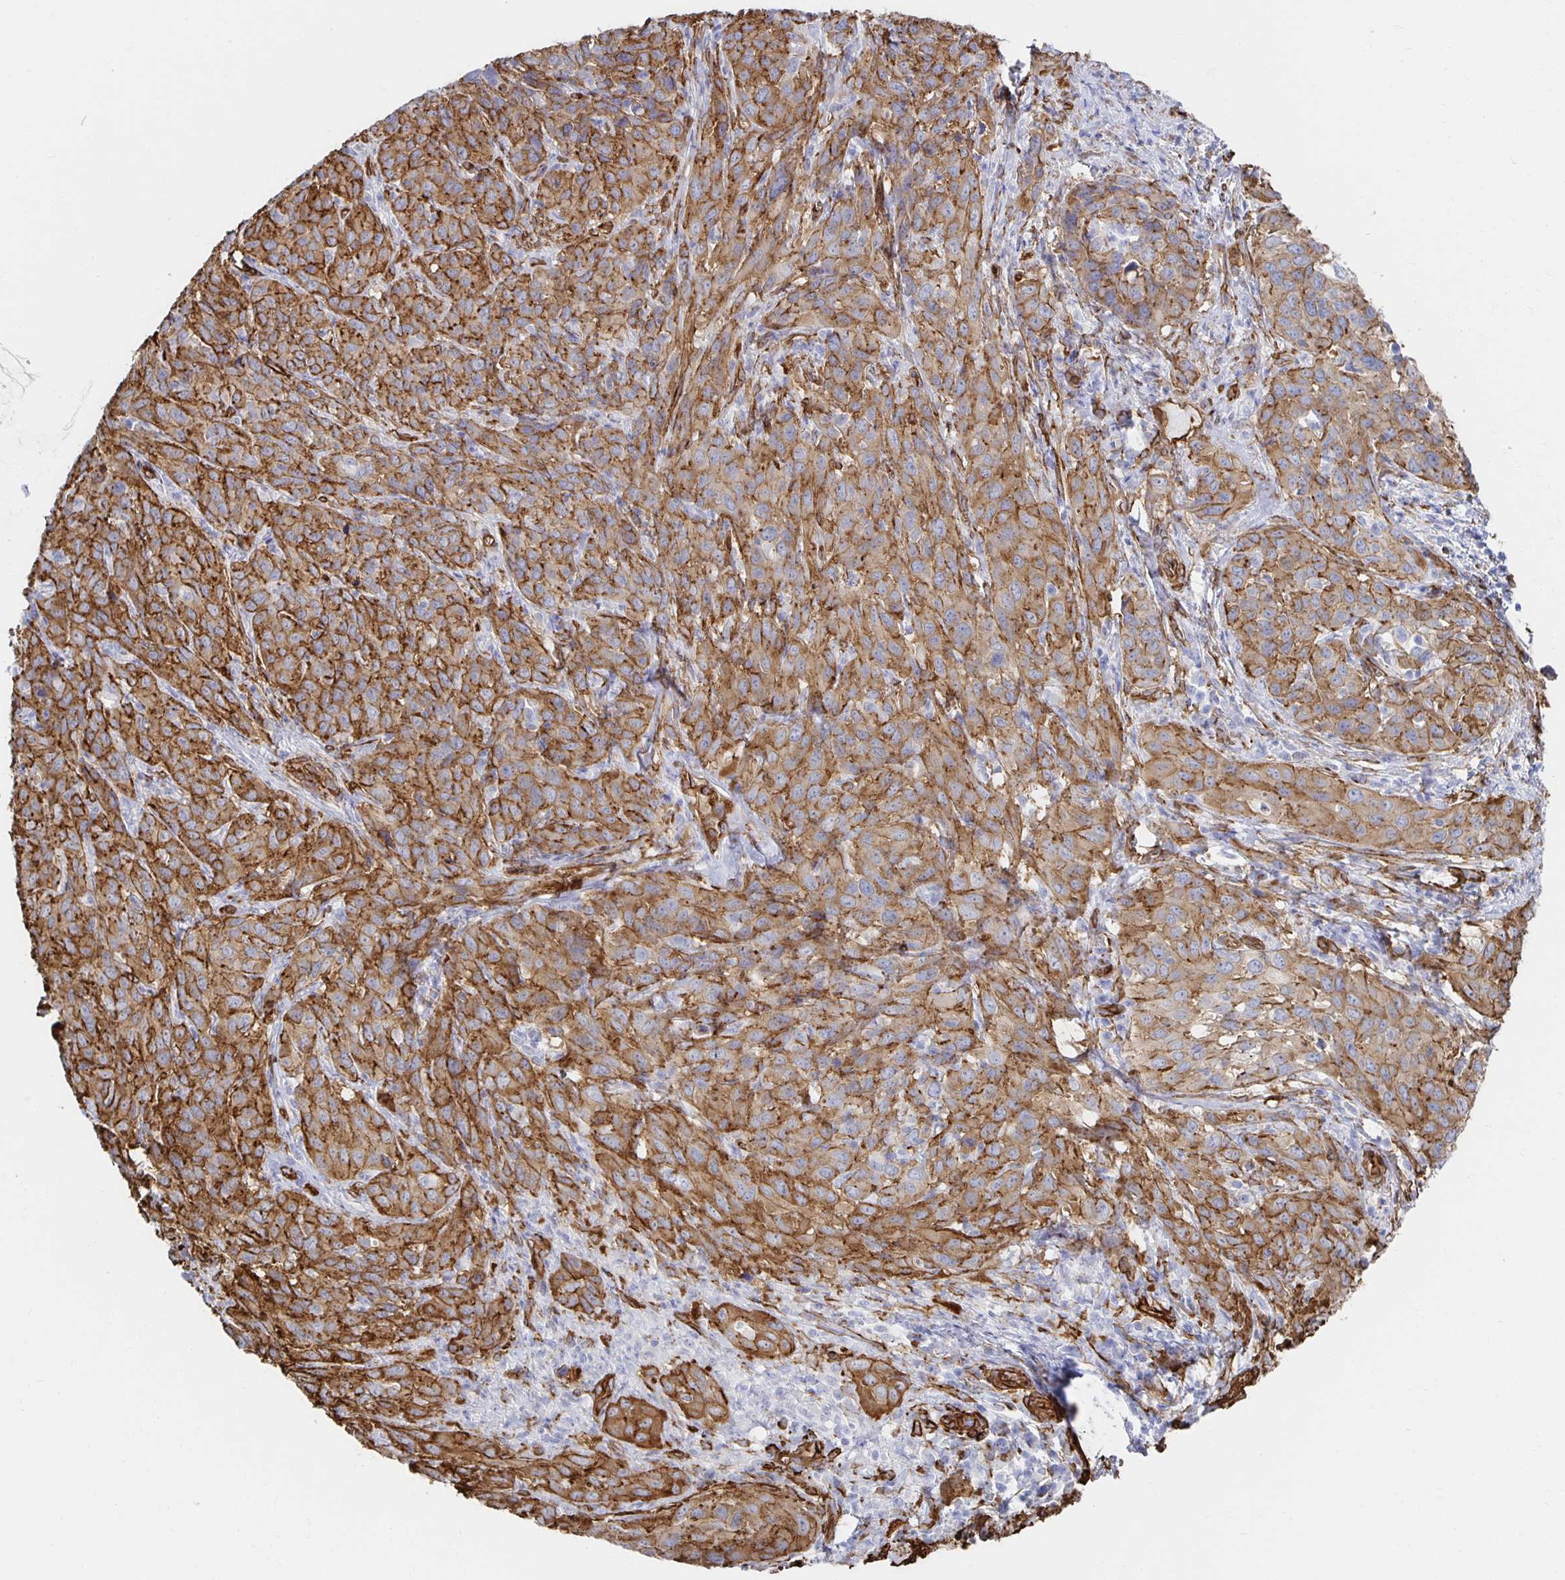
{"staining": {"intensity": "moderate", "quantity": "25%-75%", "location": "cytoplasmic/membranous"}, "tissue": "cervical cancer", "cell_type": "Tumor cells", "image_type": "cancer", "snomed": [{"axis": "morphology", "description": "Squamous cell carcinoma, NOS"}, {"axis": "topography", "description": "Cervix"}], "caption": "Cervical squamous cell carcinoma was stained to show a protein in brown. There is medium levels of moderate cytoplasmic/membranous positivity in about 25%-75% of tumor cells.", "gene": "VIPR2", "patient": {"sex": "female", "age": 51}}